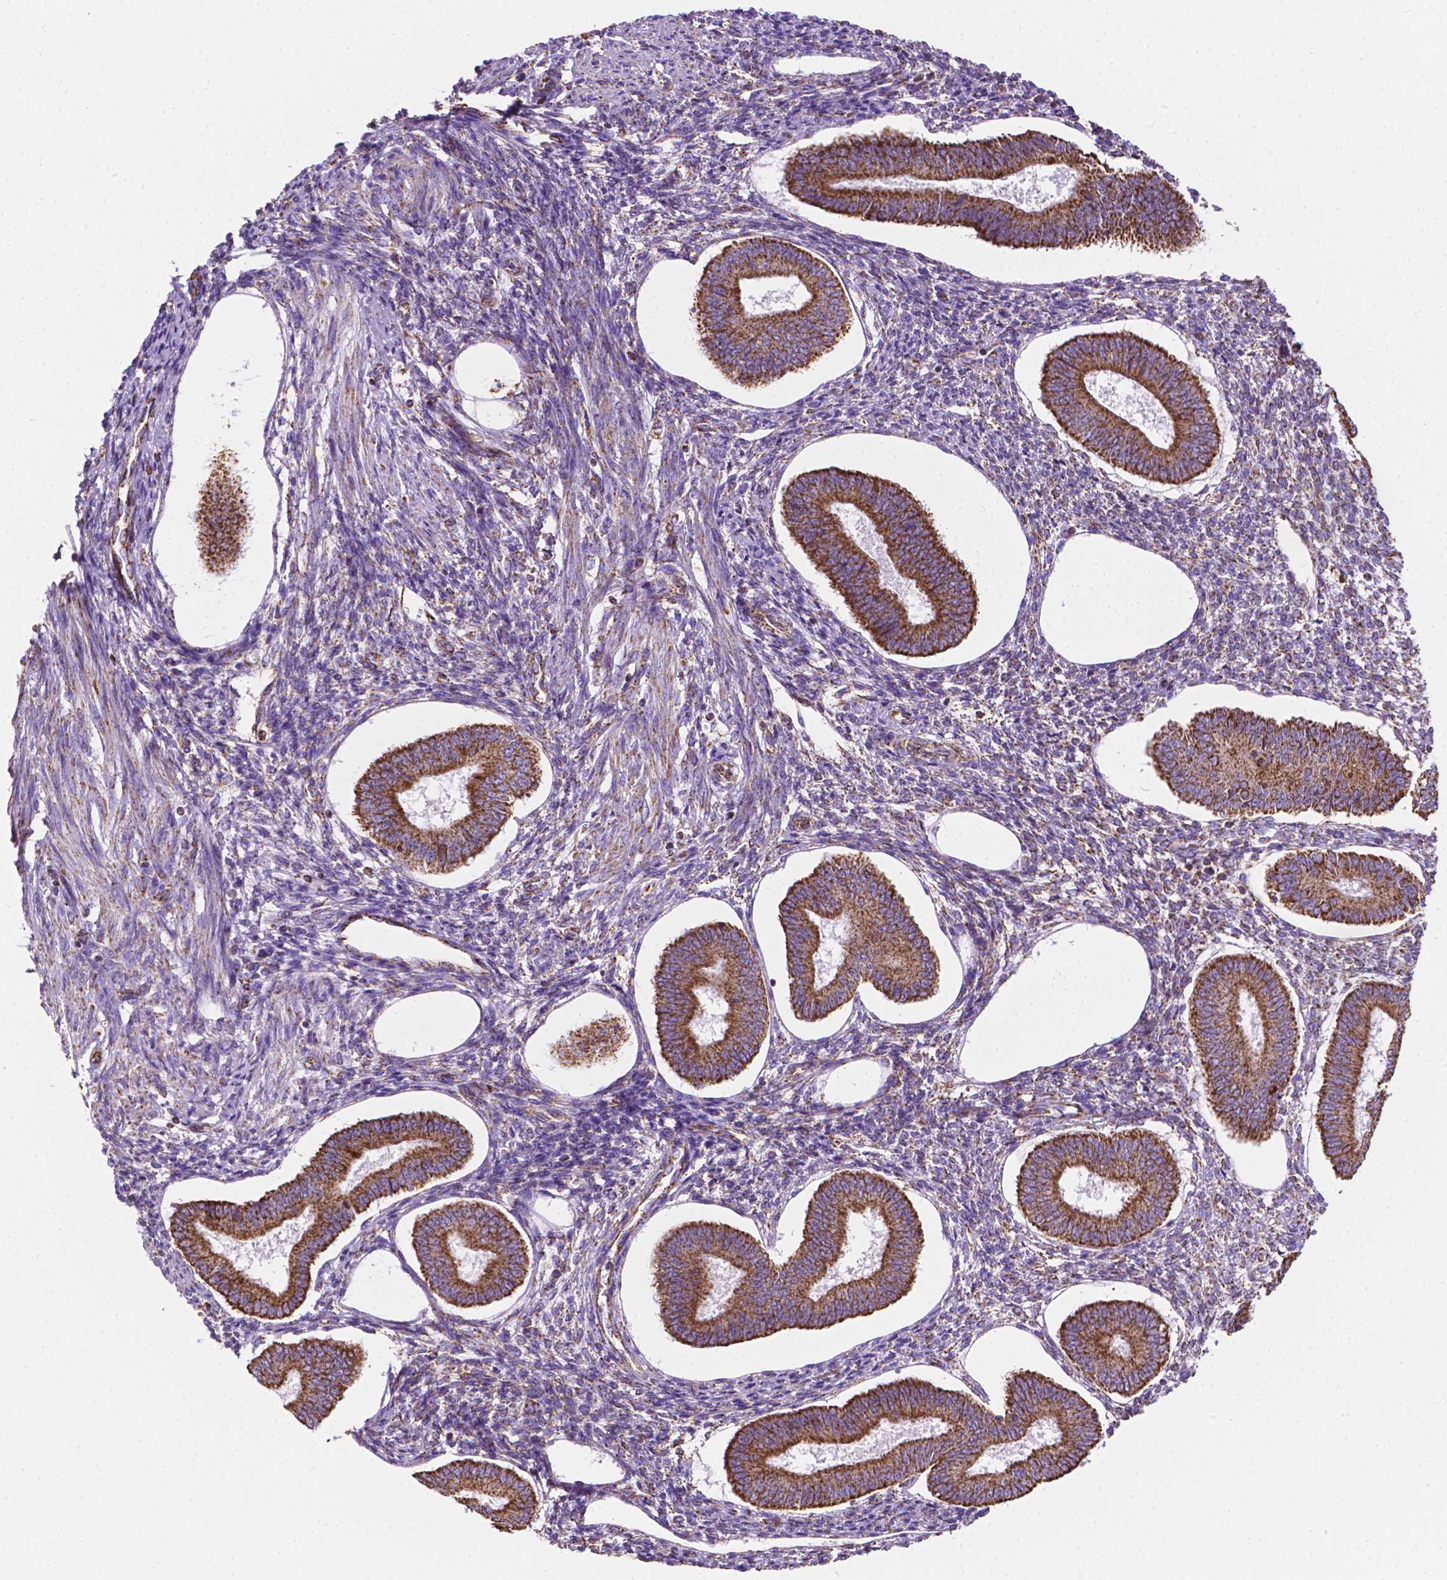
{"staining": {"intensity": "moderate", "quantity": "<25%", "location": "cytoplasmic/membranous"}, "tissue": "endometrium", "cell_type": "Cells in endometrial stroma", "image_type": "normal", "snomed": [{"axis": "morphology", "description": "Normal tissue, NOS"}, {"axis": "topography", "description": "Endometrium"}], "caption": "Moderate cytoplasmic/membranous positivity is present in approximately <25% of cells in endometrial stroma in normal endometrium. (DAB (3,3'-diaminobenzidine) IHC with brightfield microscopy, high magnification).", "gene": "RMDN3", "patient": {"sex": "female", "age": 42}}